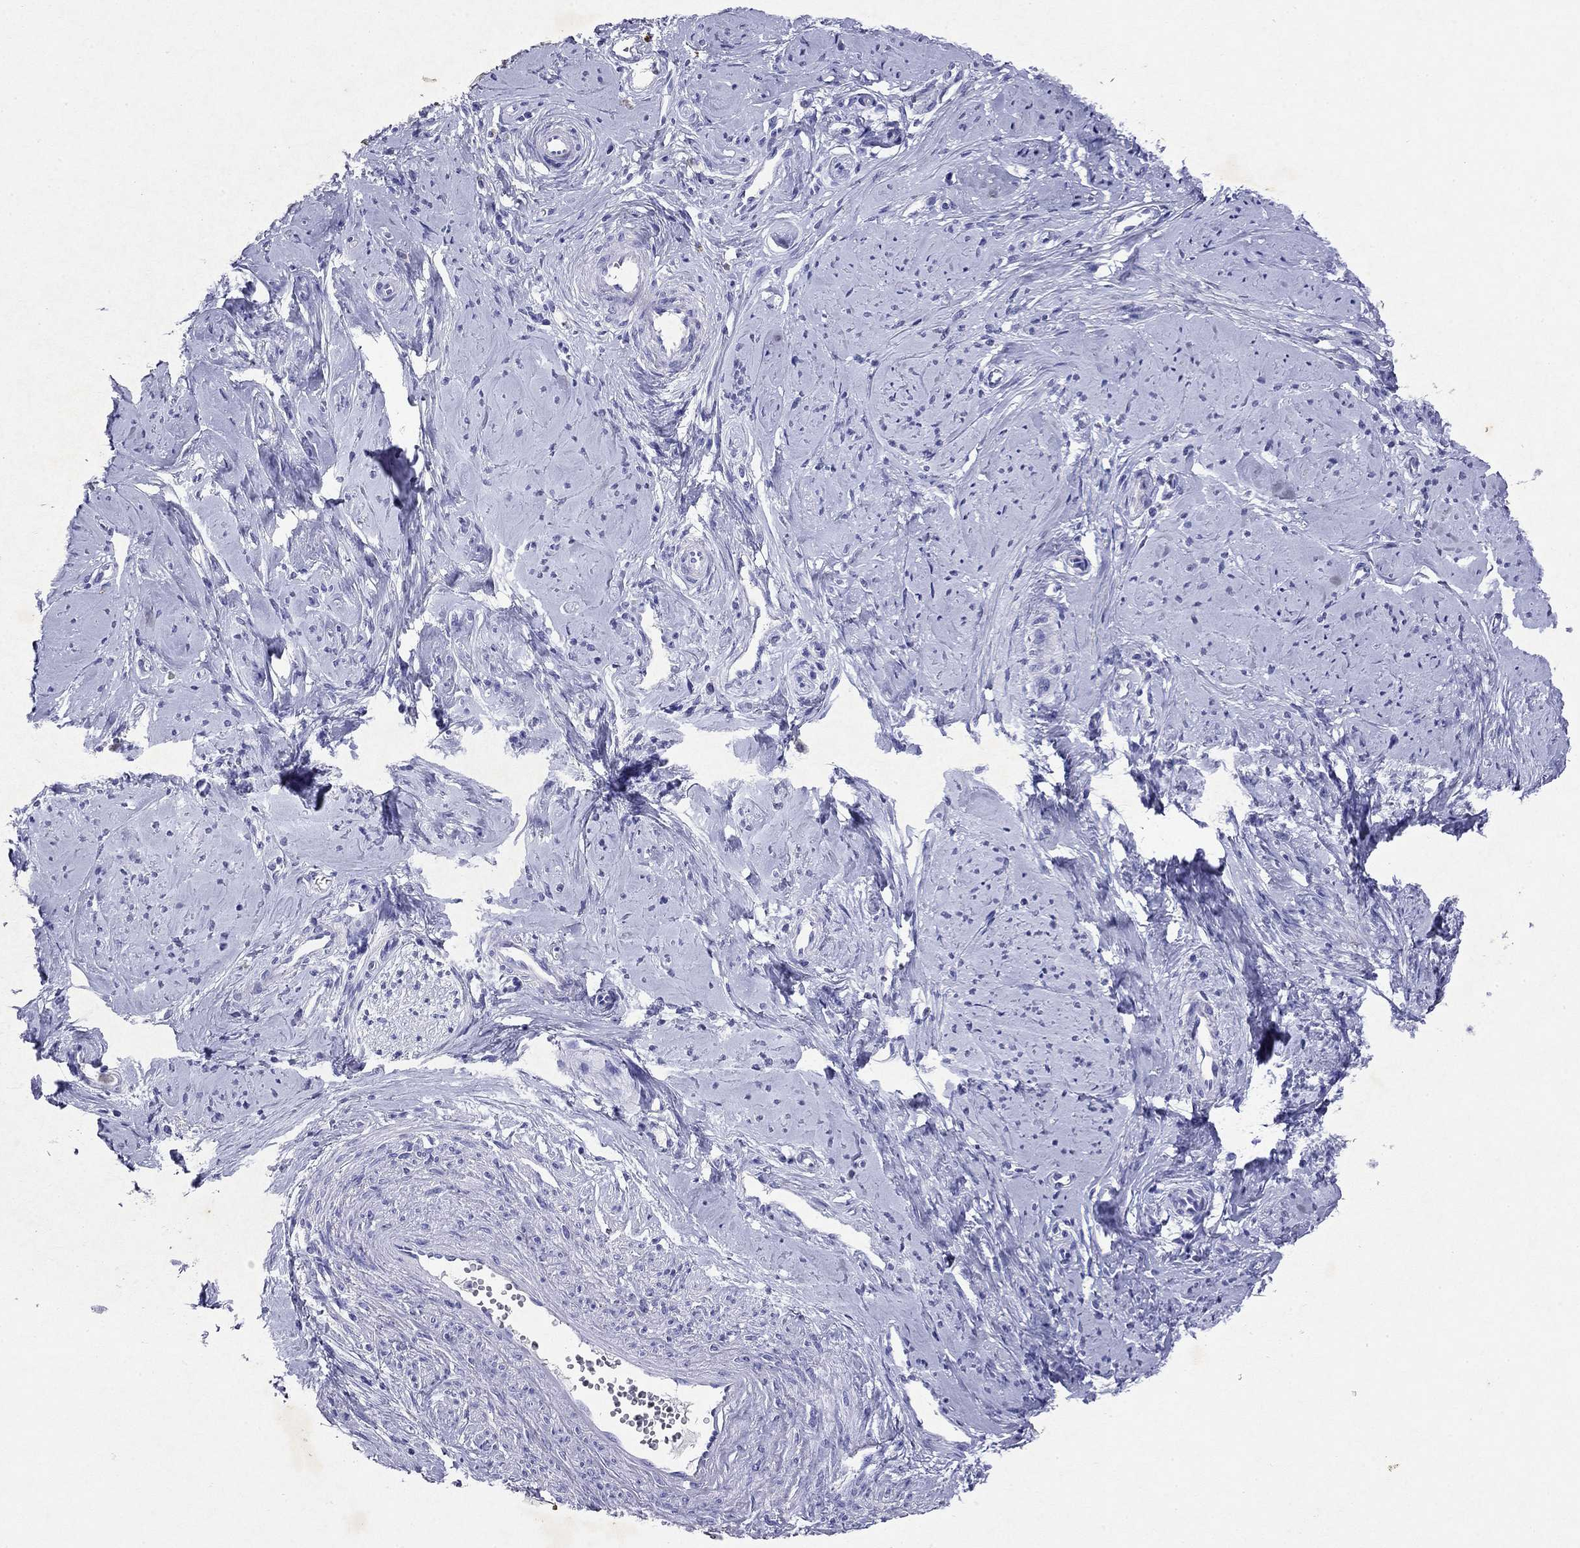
{"staining": {"intensity": "negative", "quantity": "none", "location": "none"}, "tissue": "smooth muscle", "cell_type": "Smooth muscle cells", "image_type": "normal", "snomed": [{"axis": "morphology", "description": "Normal tissue, NOS"}, {"axis": "topography", "description": "Smooth muscle"}], "caption": "High magnification brightfield microscopy of benign smooth muscle stained with DAB (3,3'-diaminobenzidine) (brown) and counterstained with hematoxylin (blue): smooth muscle cells show no significant positivity. (Brightfield microscopy of DAB (3,3'-diaminobenzidine) IHC at high magnification).", "gene": "ARMC12", "patient": {"sex": "female", "age": 48}}